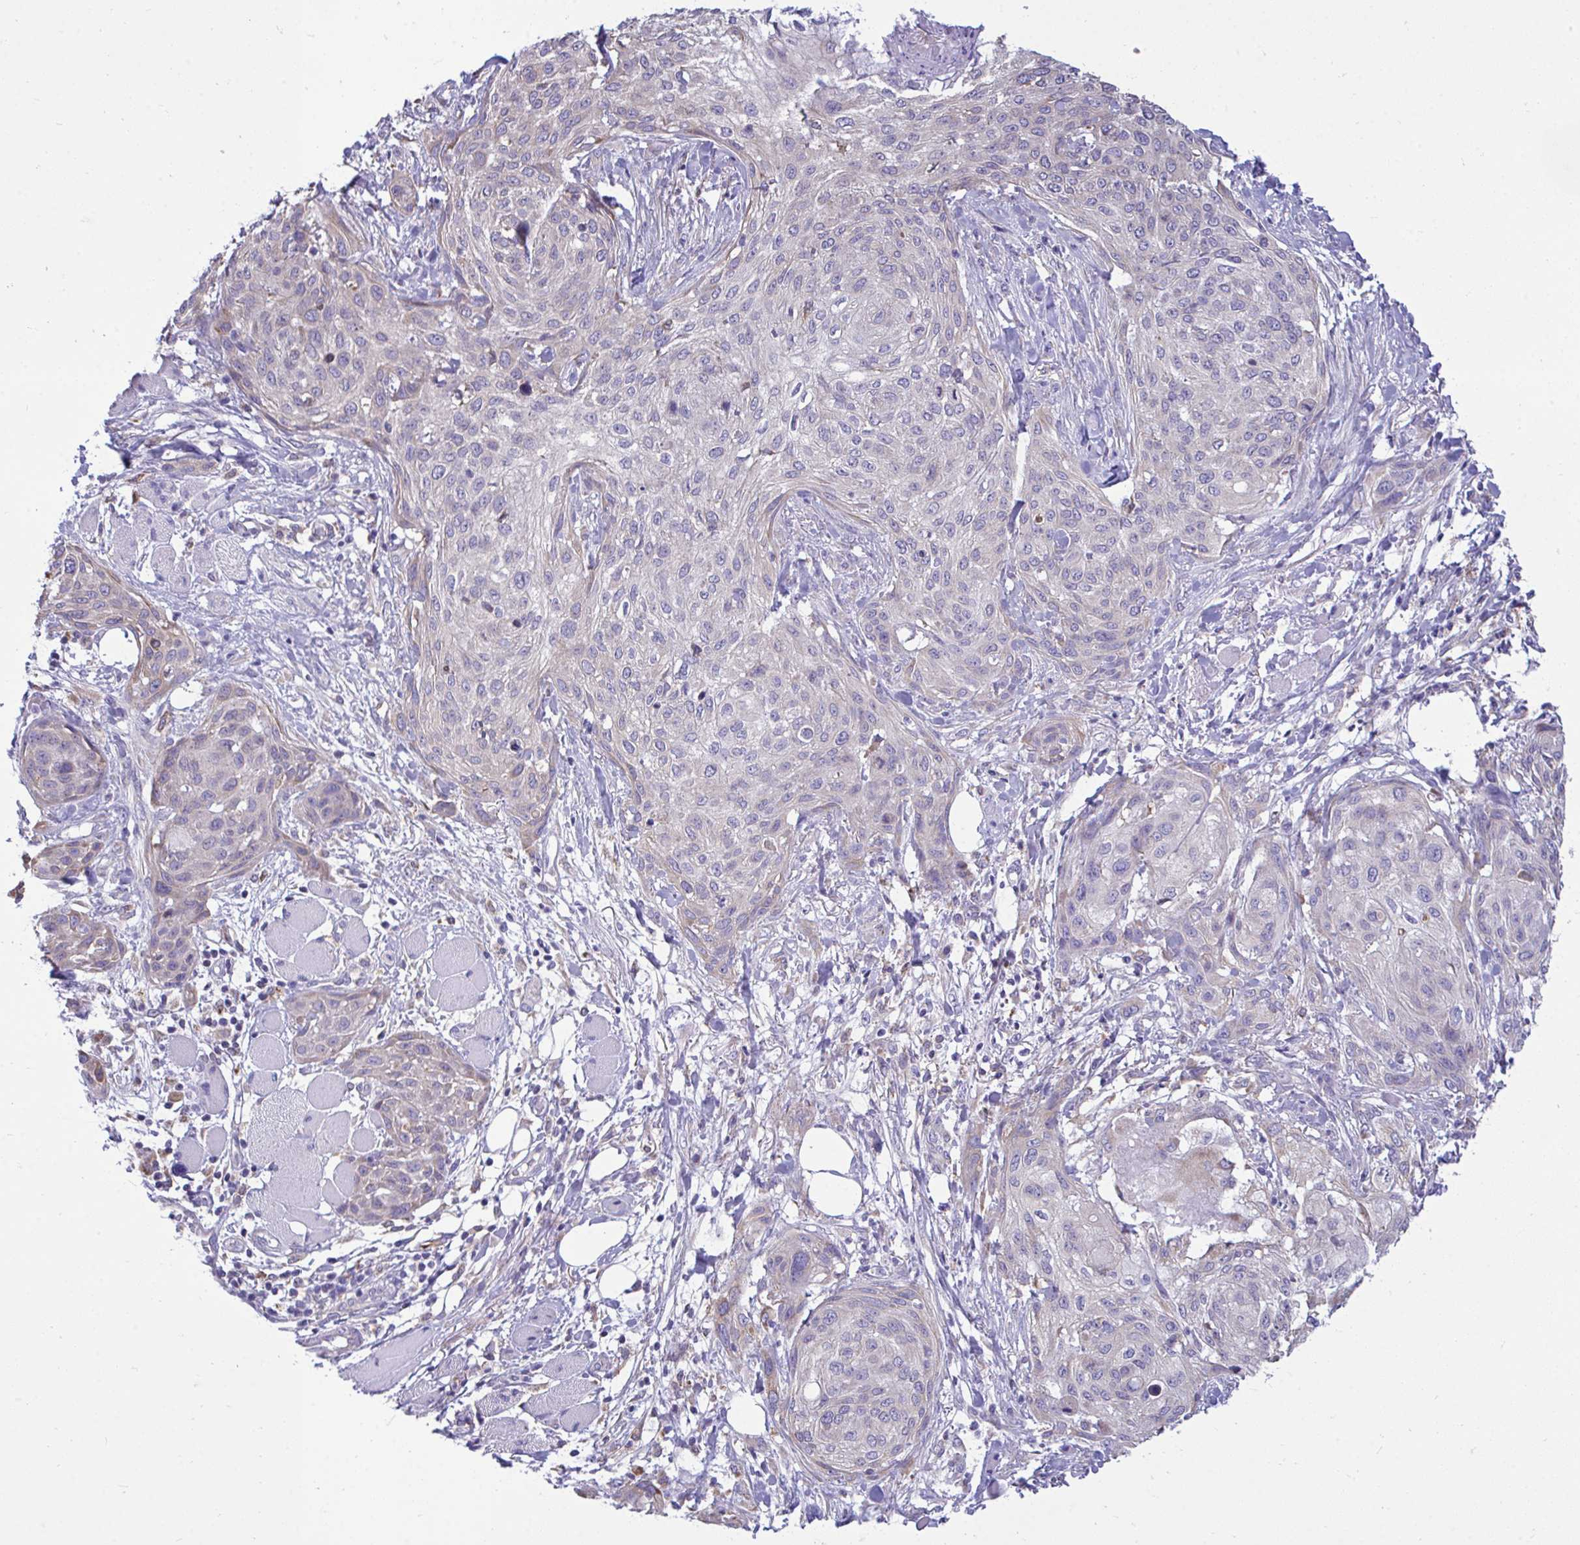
{"staining": {"intensity": "negative", "quantity": "none", "location": "none"}, "tissue": "skin cancer", "cell_type": "Tumor cells", "image_type": "cancer", "snomed": [{"axis": "morphology", "description": "Squamous cell carcinoma, NOS"}, {"axis": "topography", "description": "Skin"}], "caption": "Tumor cells are negative for protein expression in human skin cancer. Nuclei are stained in blue.", "gene": "PIGK", "patient": {"sex": "female", "age": 87}}